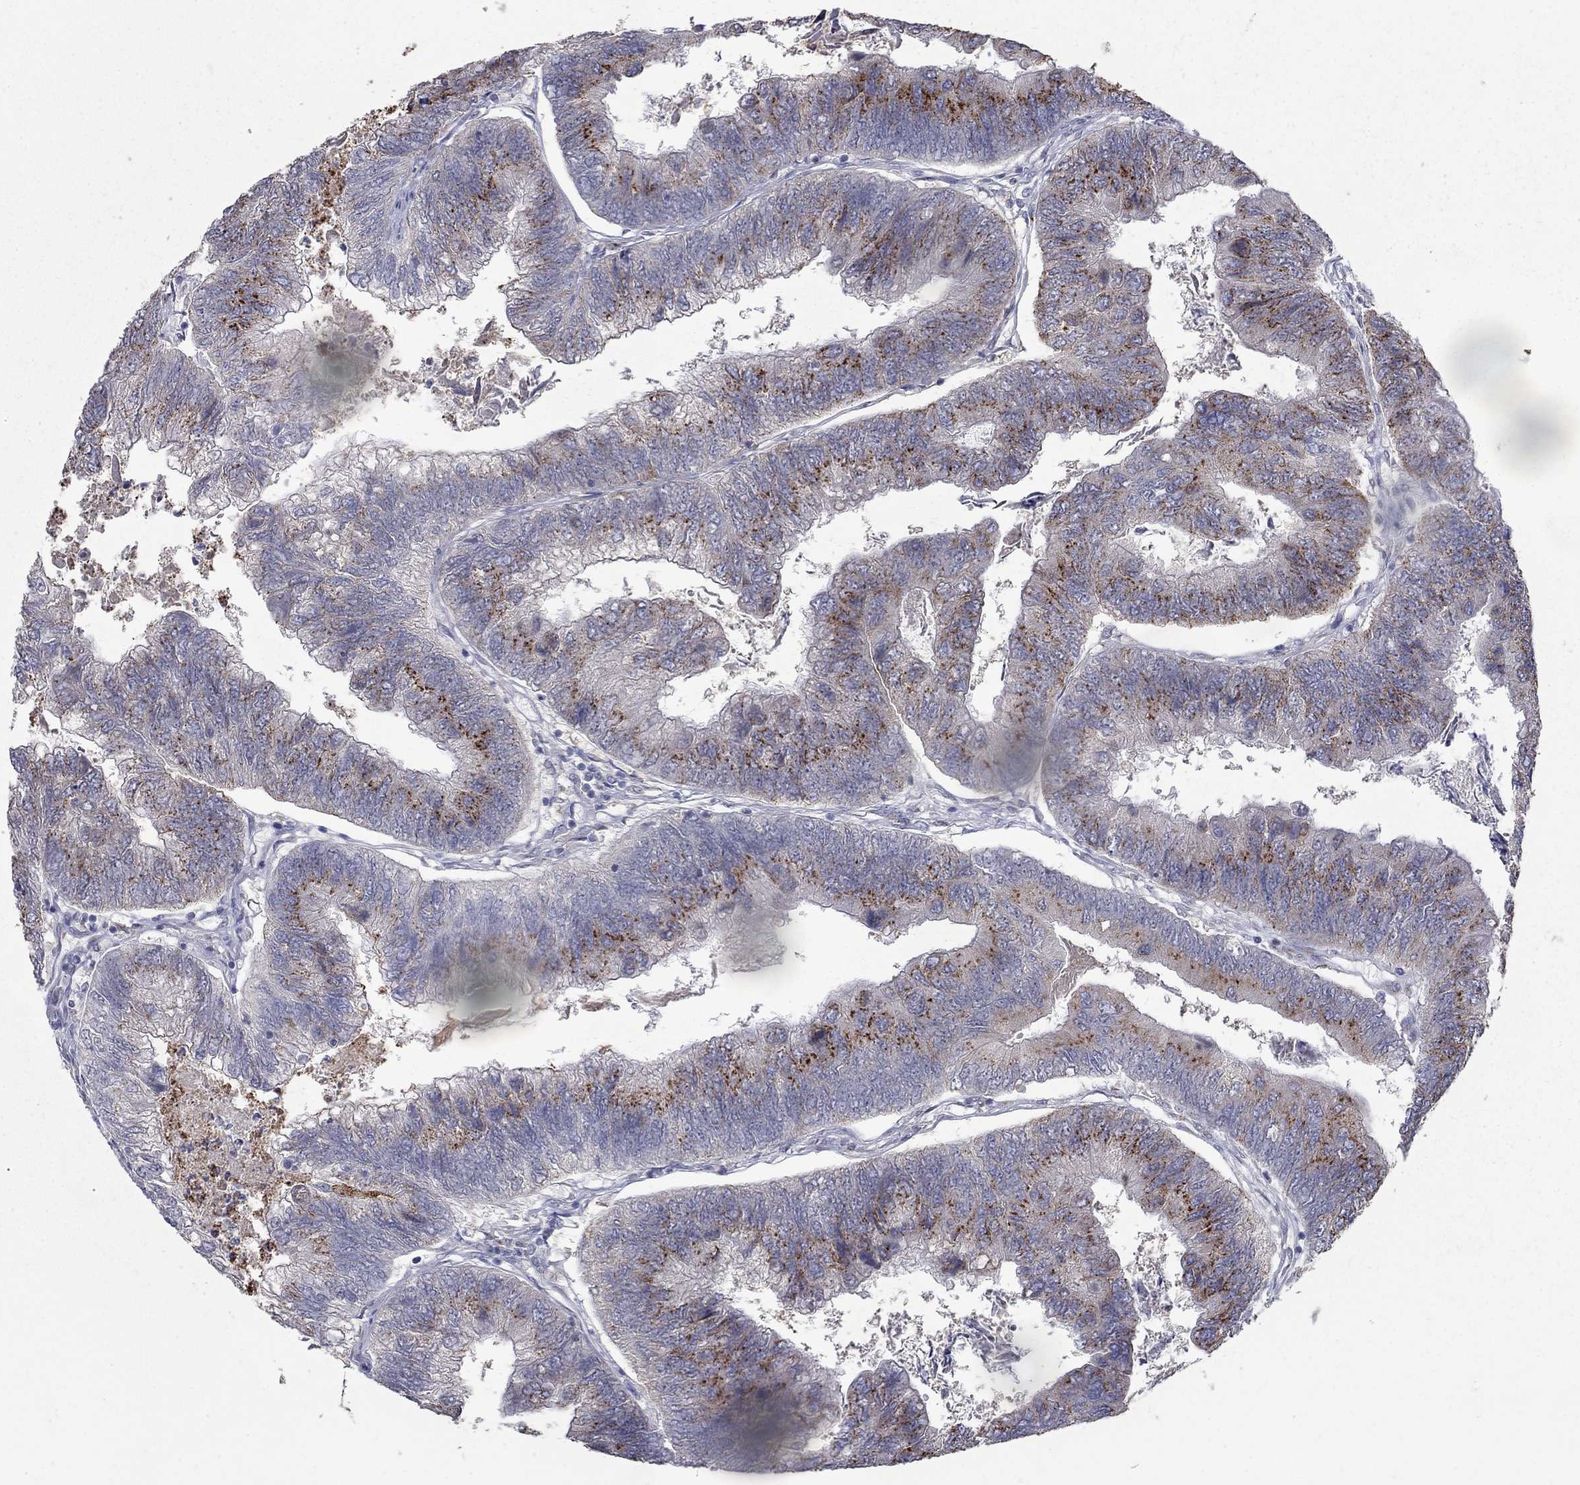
{"staining": {"intensity": "strong", "quantity": "<25%", "location": "cytoplasmic/membranous"}, "tissue": "colorectal cancer", "cell_type": "Tumor cells", "image_type": "cancer", "snomed": [{"axis": "morphology", "description": "Adenocarcinoma, NOS"}, {"axis": "topography", "description": "Colon"}], "caption": "Colorectal cancer stained for a protein displays strong cytoplasmic/membranous positivity in tumor cells.", "gene": "KIAA0319L", "patient": {"sex": "female", "age": 67}}